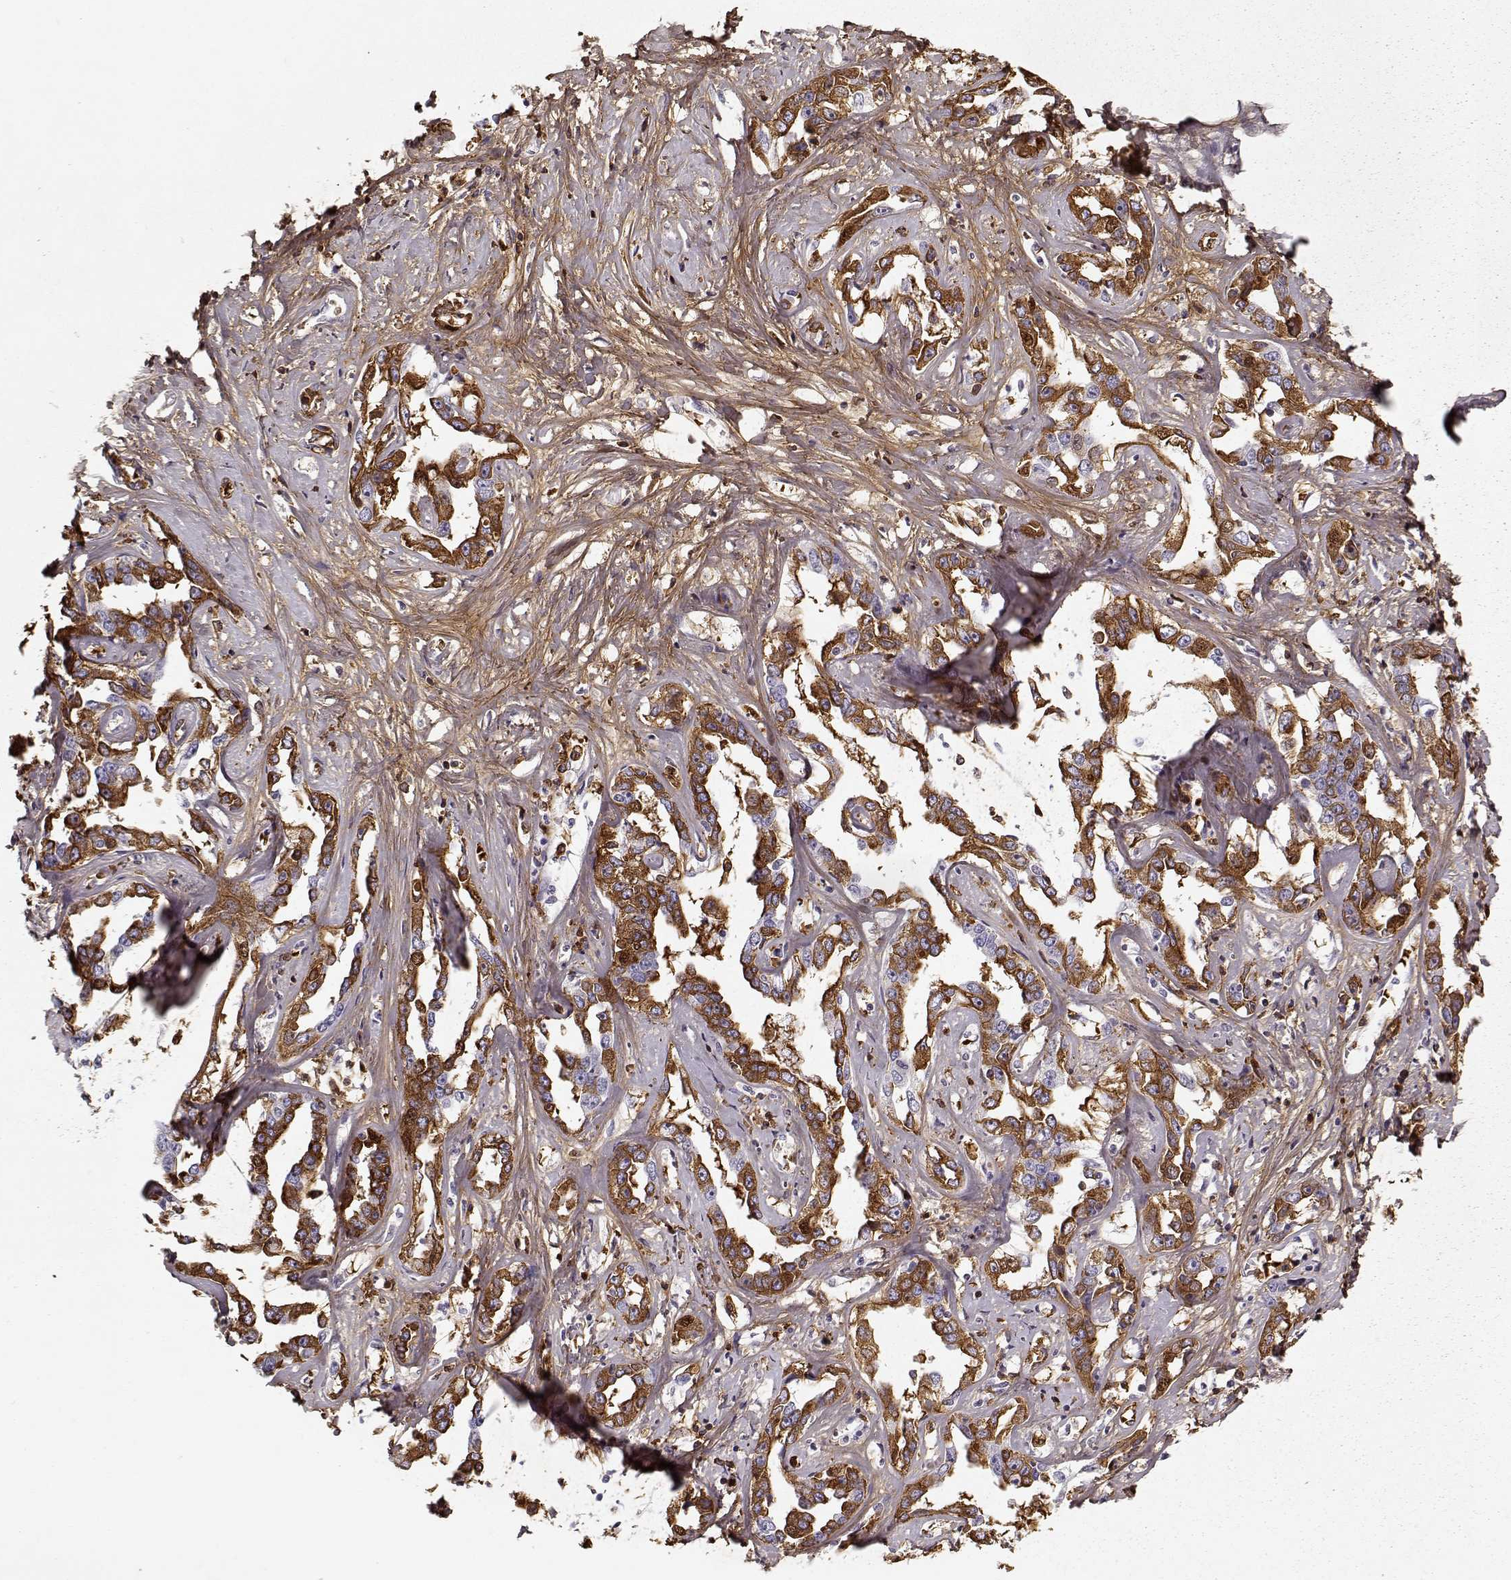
{"staining": {"intensity": "strong", "quantity": ">75%", "location": "cytoplasmic/membranous"}, "tissue": "liver cancer", "cell_type": "Tumor cells", "image_type": "cancer", "snomed": [{"axis": "morphology", "description": "Cholangiocarcinoma"}, {"axis": "topography", "description": "Liver"}], "caption": "A high-resolution histopathology image shows IHC staining of liver cancer, which displays strong cytoplasmic/membranous positivity in about >75% of tumor cells.", "gene": "LUM", "patient": {"sex": "male", "age": 59}}